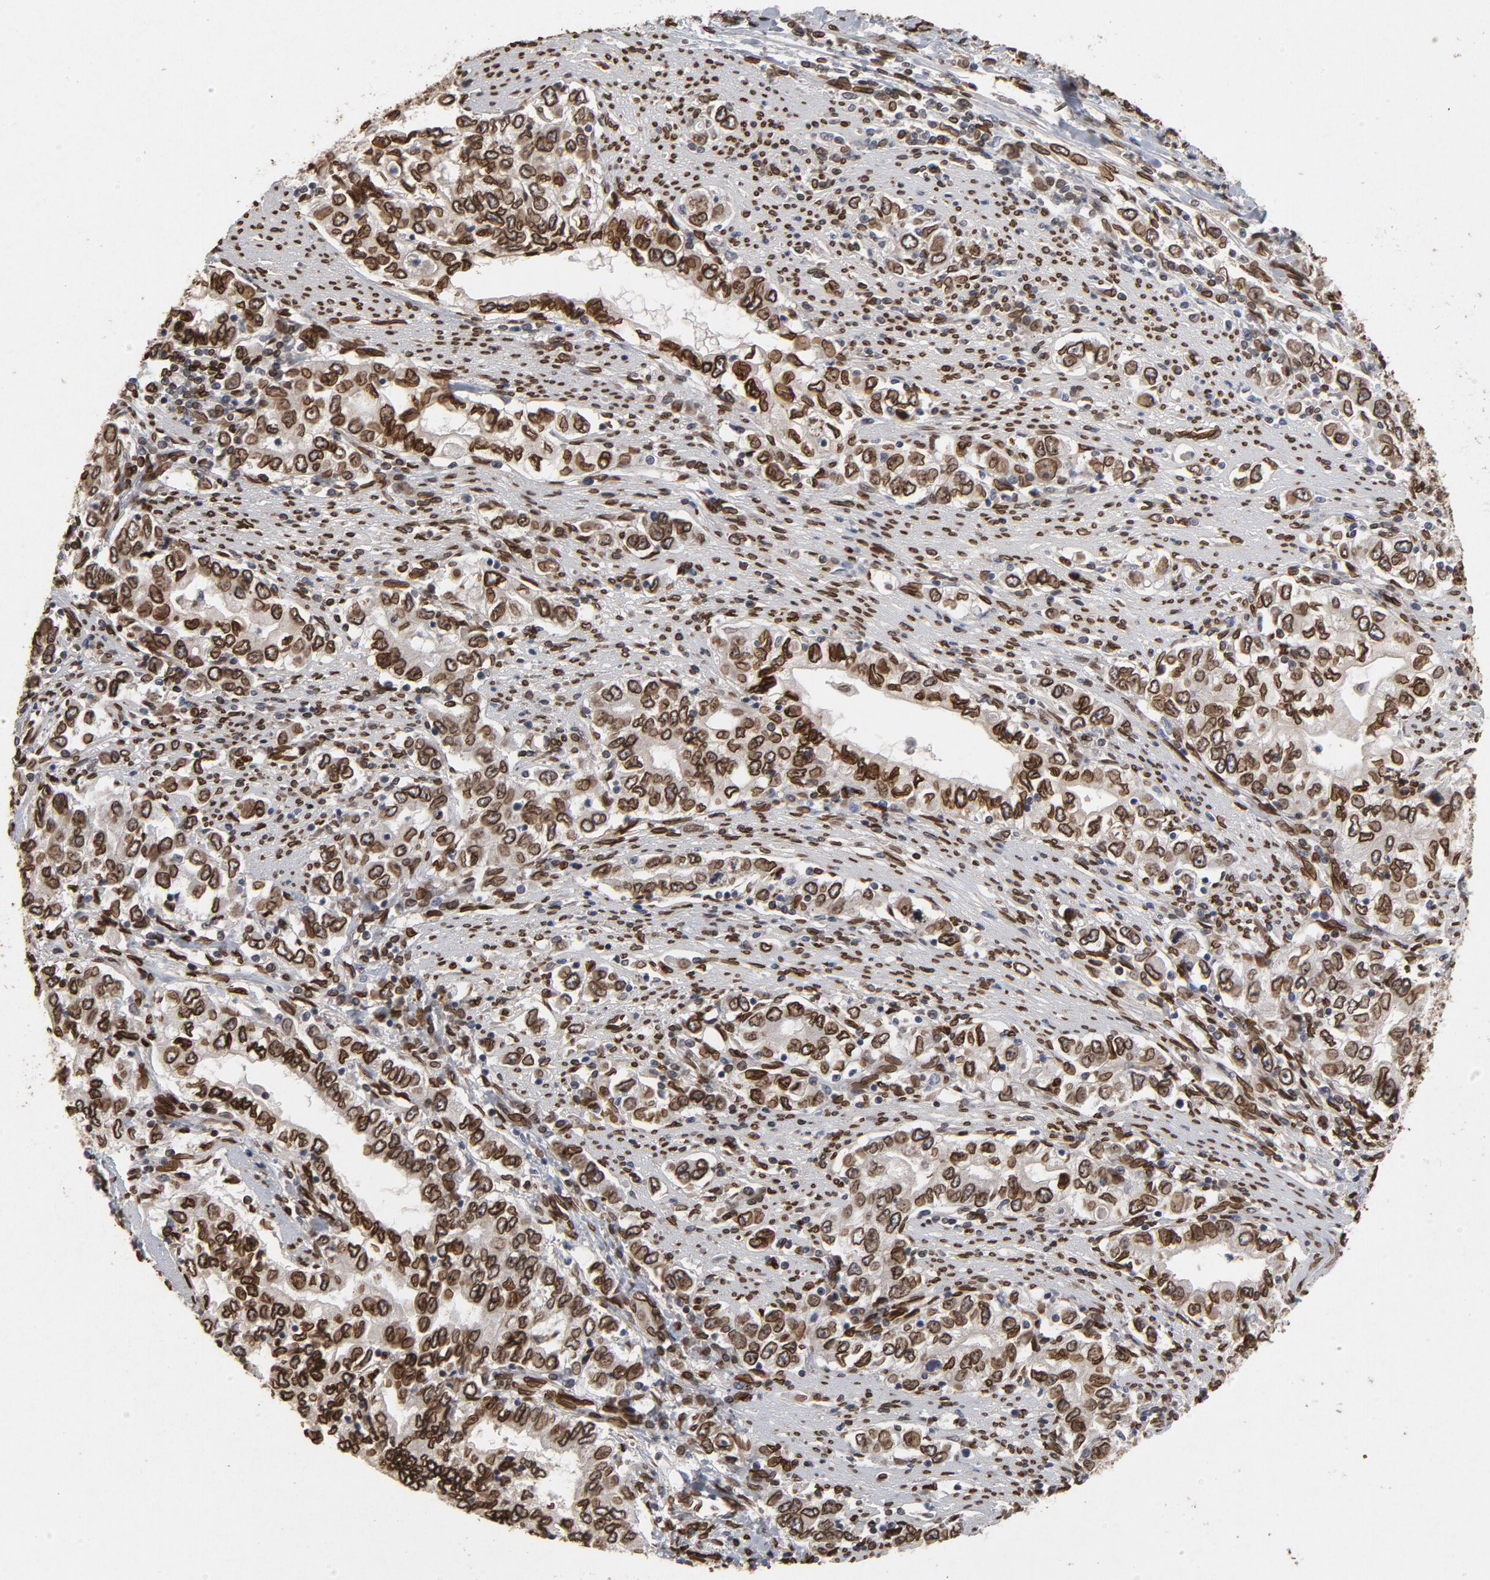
{"staining": {"intensity": "strong", "quantity": ">75%", "location": "cytoplasmic/membranous,nuclear"}, "tissue": "stomach cancer", "cell_type": "Tumor cells", "image_type": "cancer", "snomed": [{"axis": "morphology", "description": "Adenocarcinoma, NOS"}, {"axis": "topography", "description": "Stomach, lower"}], "caption": "Immunohistochemistry of stomach cancer displays high levels of strong cytoplasmic/membranous and nuclear expression in approximately >75% of tumor cells.", "gene": "LMNA", "patient": {"sex": "female", "age": 72}}